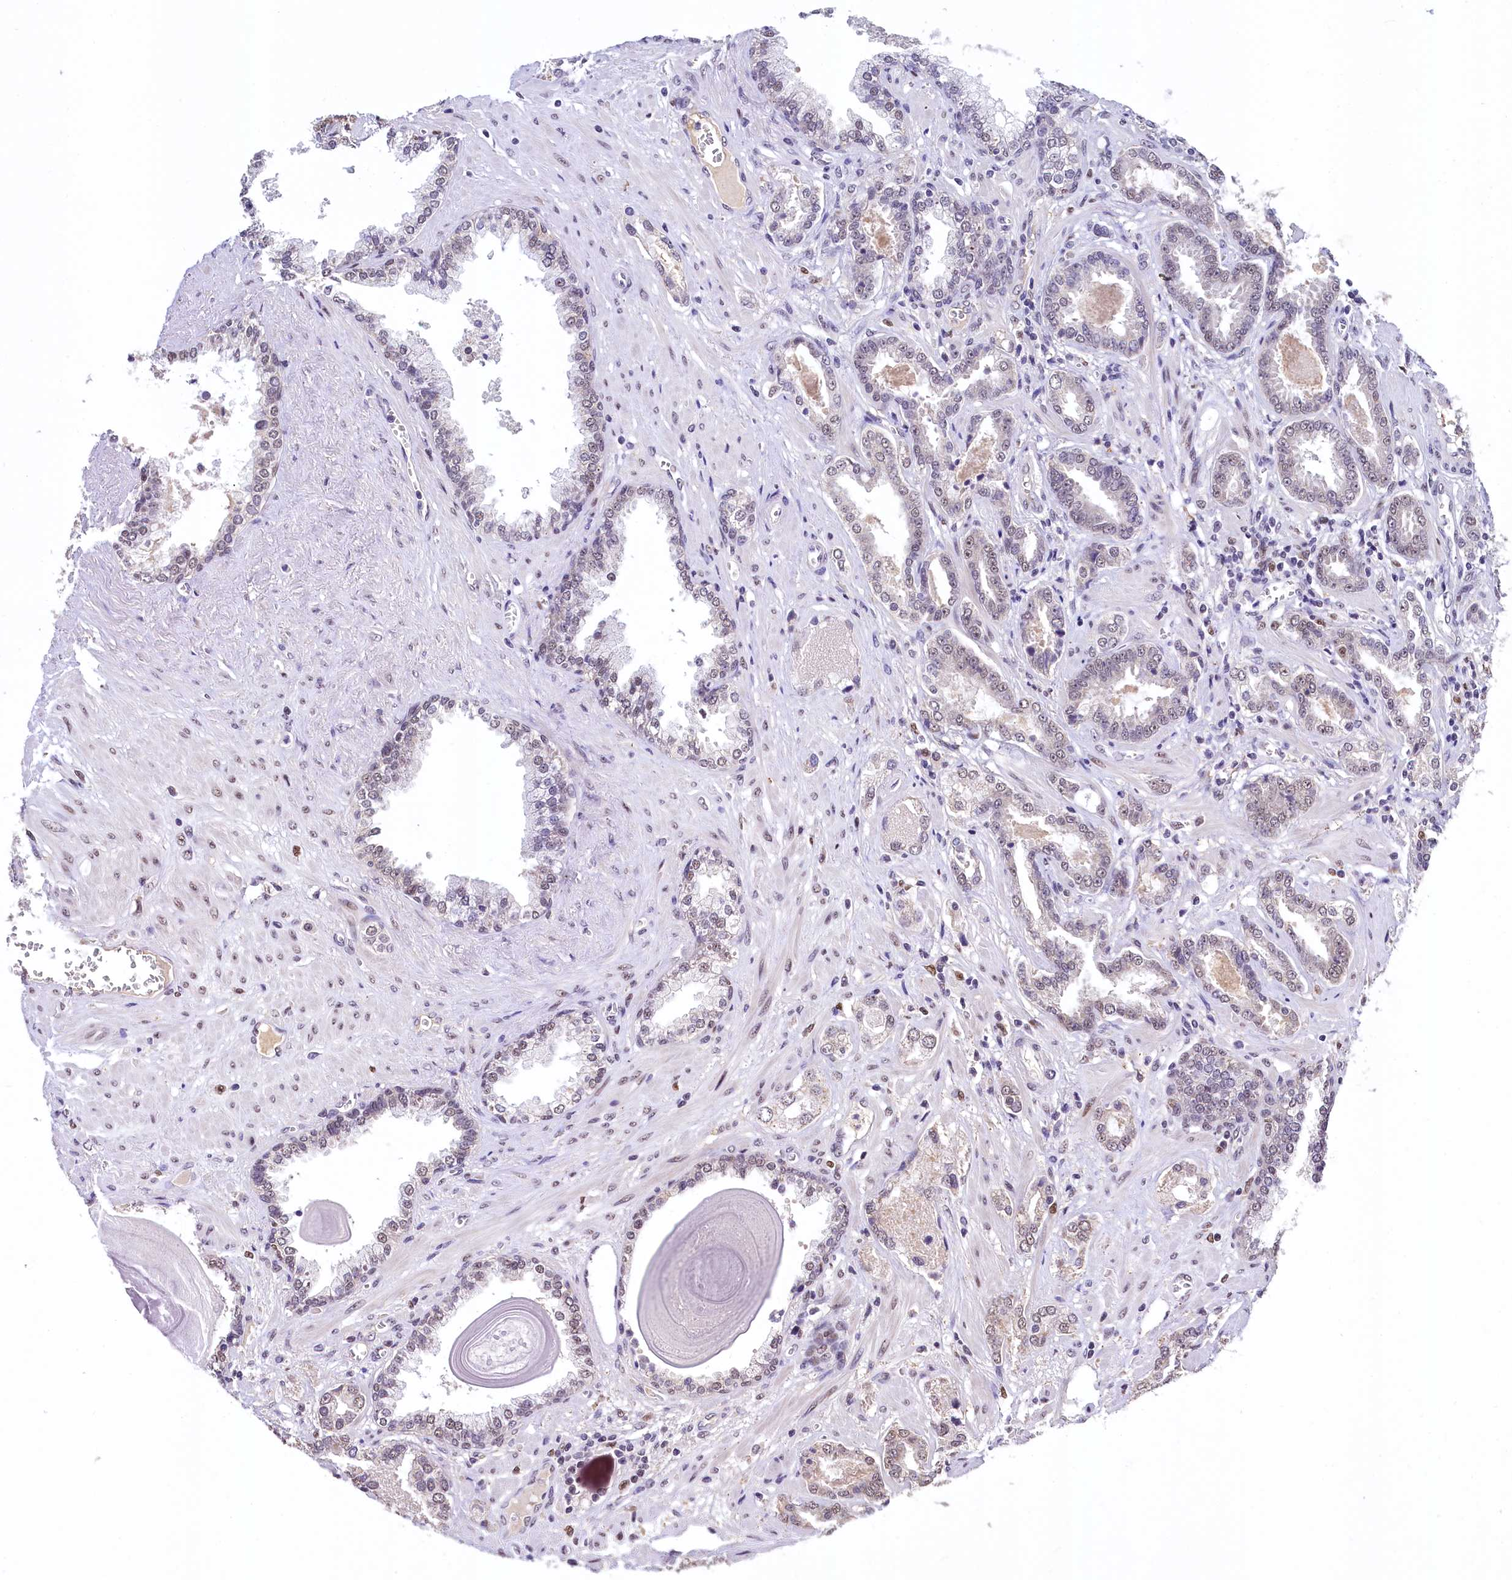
{"staining": {"intensity": "weak", "quantity": "<25%", "location": "nuclear"}, "tissue": "prostate cancer", "cell_type": "Tumor cells", "image_type": "cancer", "snomed": [{"axis": "morphology", "description": "Adenocarcinoma, High grade"}, {"axis": "topography", "description": "Prostate and seminal vesicle, NOS"}], "caption": "High power microscopy micrograph of an IHC photomicrograph of prostate cancer (high-grade adenocarcinoma), revealing no significant expression in tumor cells.", "gene": "HECTD4", "patient": {"sex": "male", "age": 67}}